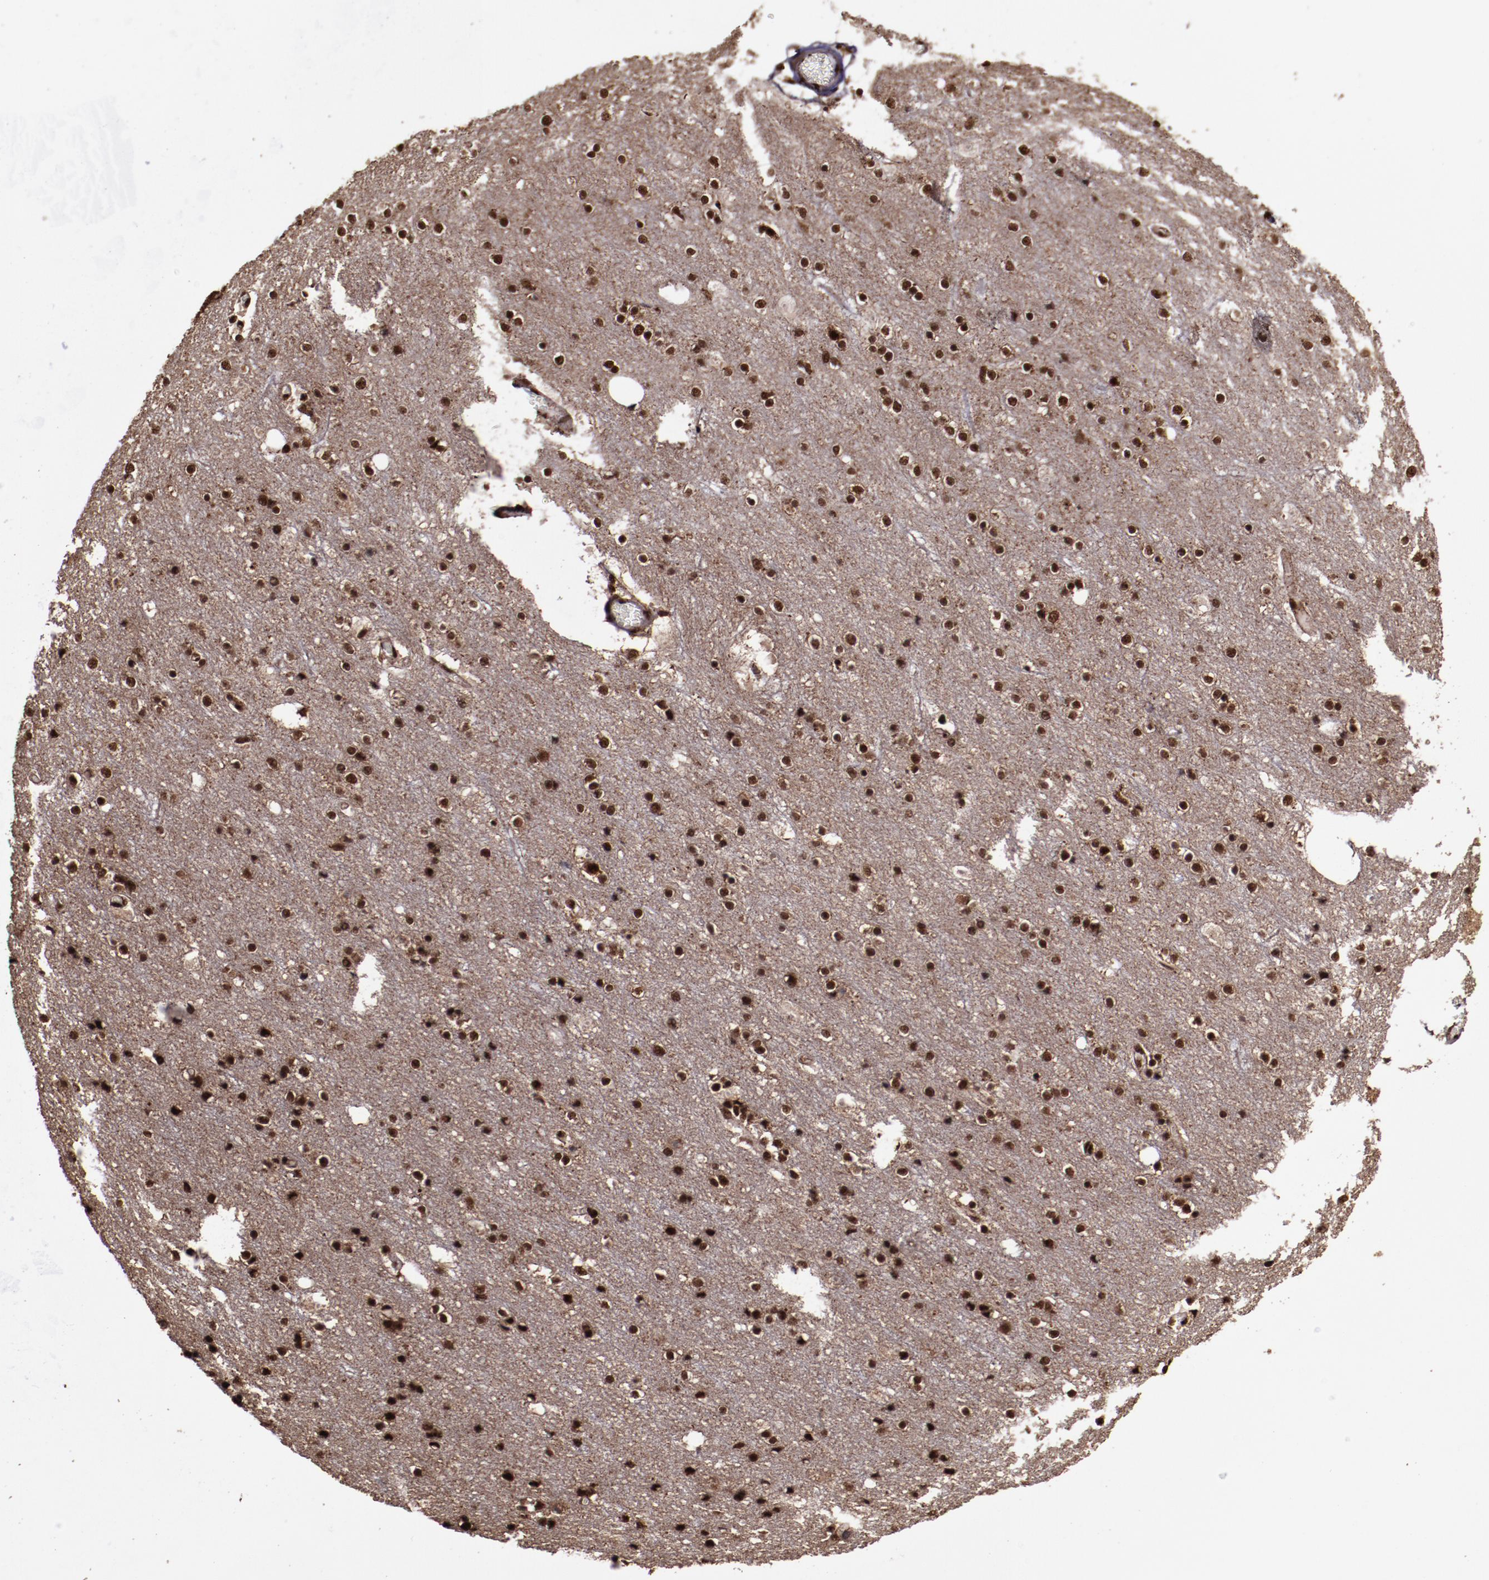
{"staining": {"intensity": "moderate", "quantity": ">75%", "location": "nuclear"}, "tissue": "cerebral cortex", "cell_type": "Endothelial cells", "image_type": "normal", "snomed": [{"axis": "morphology", "description": "Normal tissue, NOS"}, {"axis": "topography", "description": "Cerebral cortex"}], "caption": "Normal cerebral cortex exhibits moderate nuclear positivity in about >75% of endothelial cells.", "gene": "SNW1", "patient": {"sex": "female", "age": 54}}